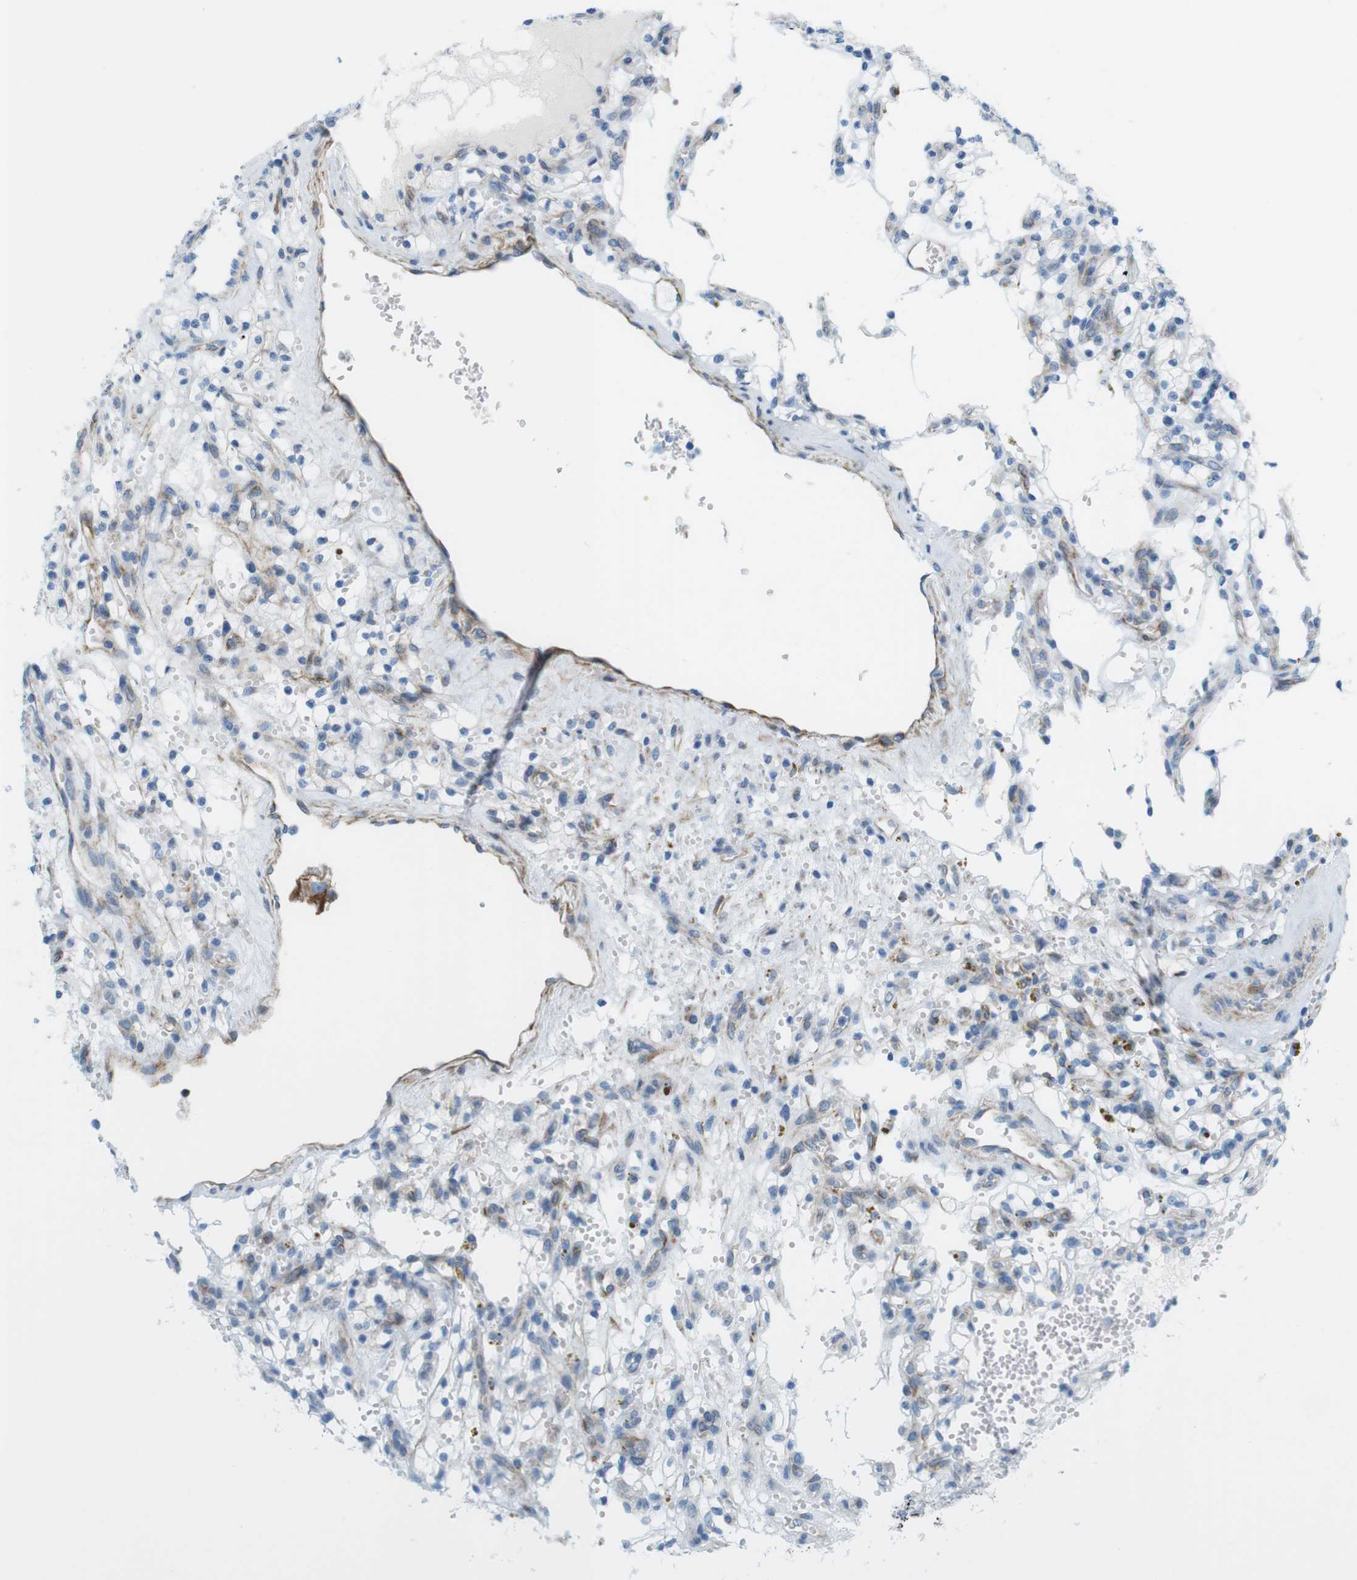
{"staining": {"intensity": "weak", "quantity": "<25%", "location": "cytoplasmic/membranous"}, "tissue": "renal cancer", "cell_type": "Tumor cells", "image_type": "cancer", "snomed": [{"axis": "morphology", "description": "Adenocarcinoma, NOS"}, {"axis": "topography", "description": "Kidney"}], "caption": "Protein analysis of renal adenocarcinoma reveals no significant staining in tumor cells.", "gene": "MYH9", "patient": {"sex": "female", "age": 57}}